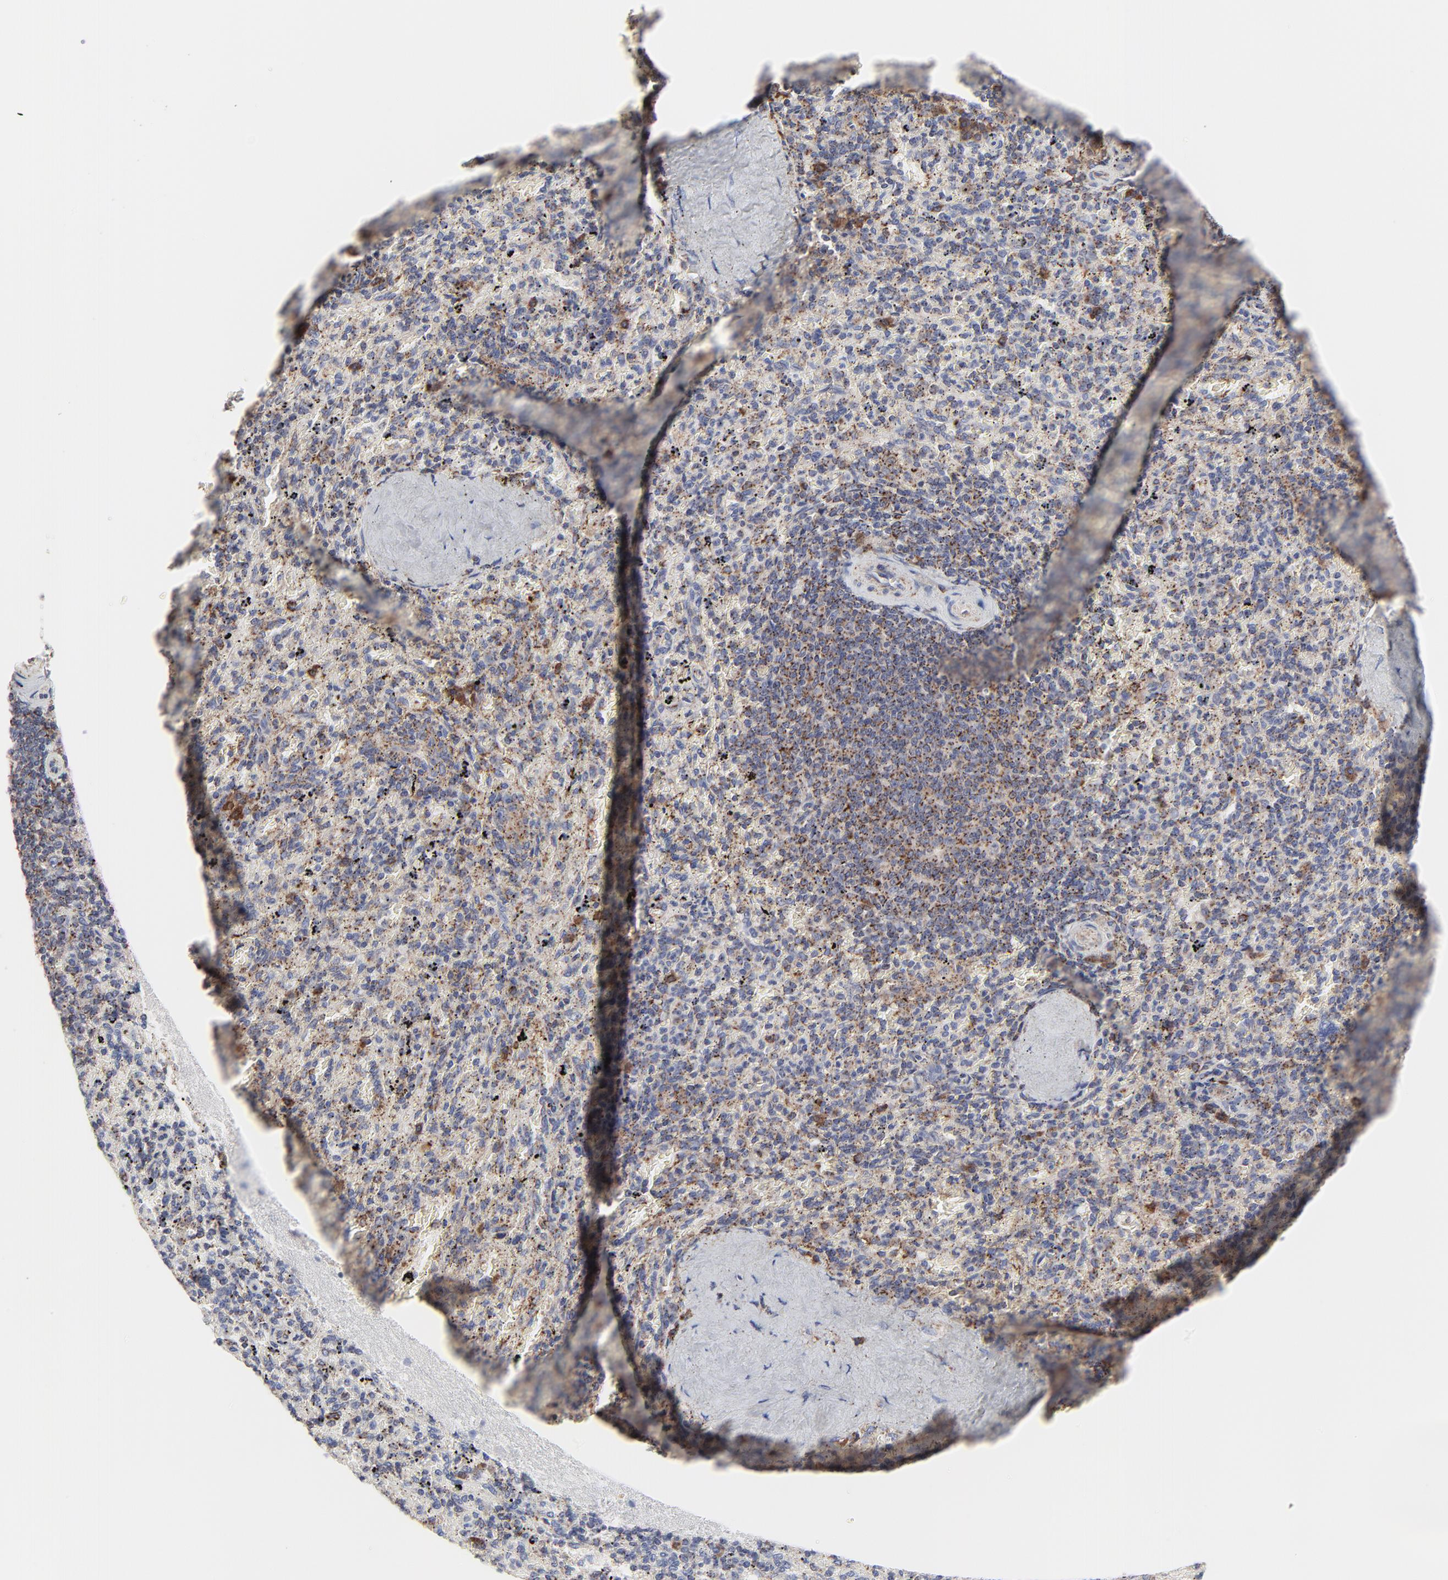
{"staining": {"intensity": "moderate", "quantity": "<25%", "location": "cytoplasmic/membranous"}, "tissue": "spleen", "cell_type": "Cells in red pulp", "image_type": "normal", "snomed": [{"axis": "morphology", "description": "Normal tissue, NOS"}, {"axis": "topography", "description": "Spleen"}], "caption": "A photomicrograph of spleen stained for a protein reveals moderate cytoplasmic/membranous brown staining in cells in red pulp. The staining is performed using DAB brown chromogen to label protein expression. The nuclei are counter-stained blue using hematoxylin.", "gene": "TRIM22", "patient": {"sex": "female", "age": 43}}